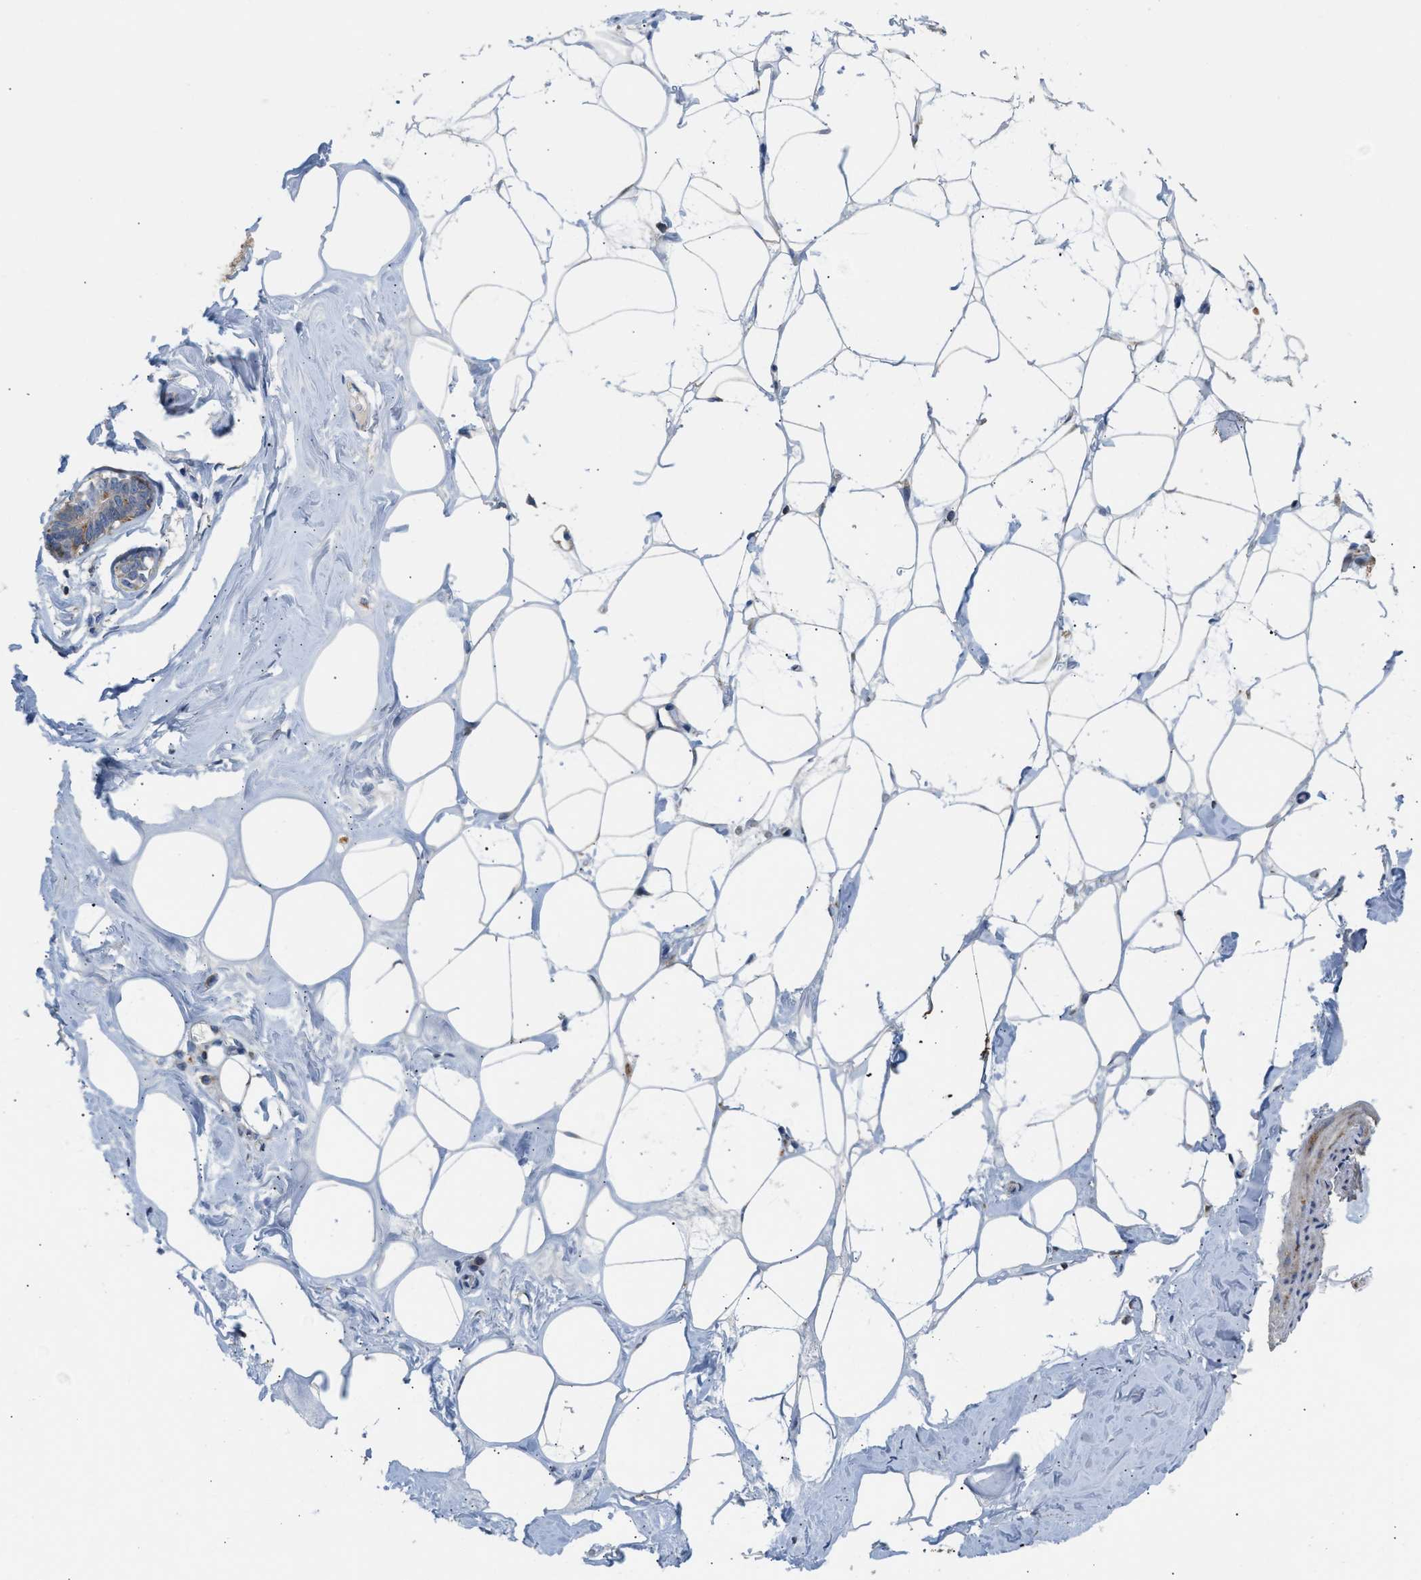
{"staining": {"intensity": "moderate", "quantity": "25%-75%", "location": "cytoplasmic/membranous"}, "tissue": "adipose tissue", "cell_type": "Adipocytes", "image_type": "normal", "snomed": [{"axis": "morphology", "description": "Normal tissue, NOS"}, {"axis": "morphology", "description": "Fibrosis, NOS"}, {"axis": "topography", "description": "Breast"}, {"axis": "topography", "description": "Adipose tissue"}], "caption": "A medium amount of moderate cytoplasmic/membranous positivity is appreciated in about 25%-75% of adipocytes in benign adipose tissue.", "gene": "AMZ1", "patient": {"sex": "female", "age": 39}}